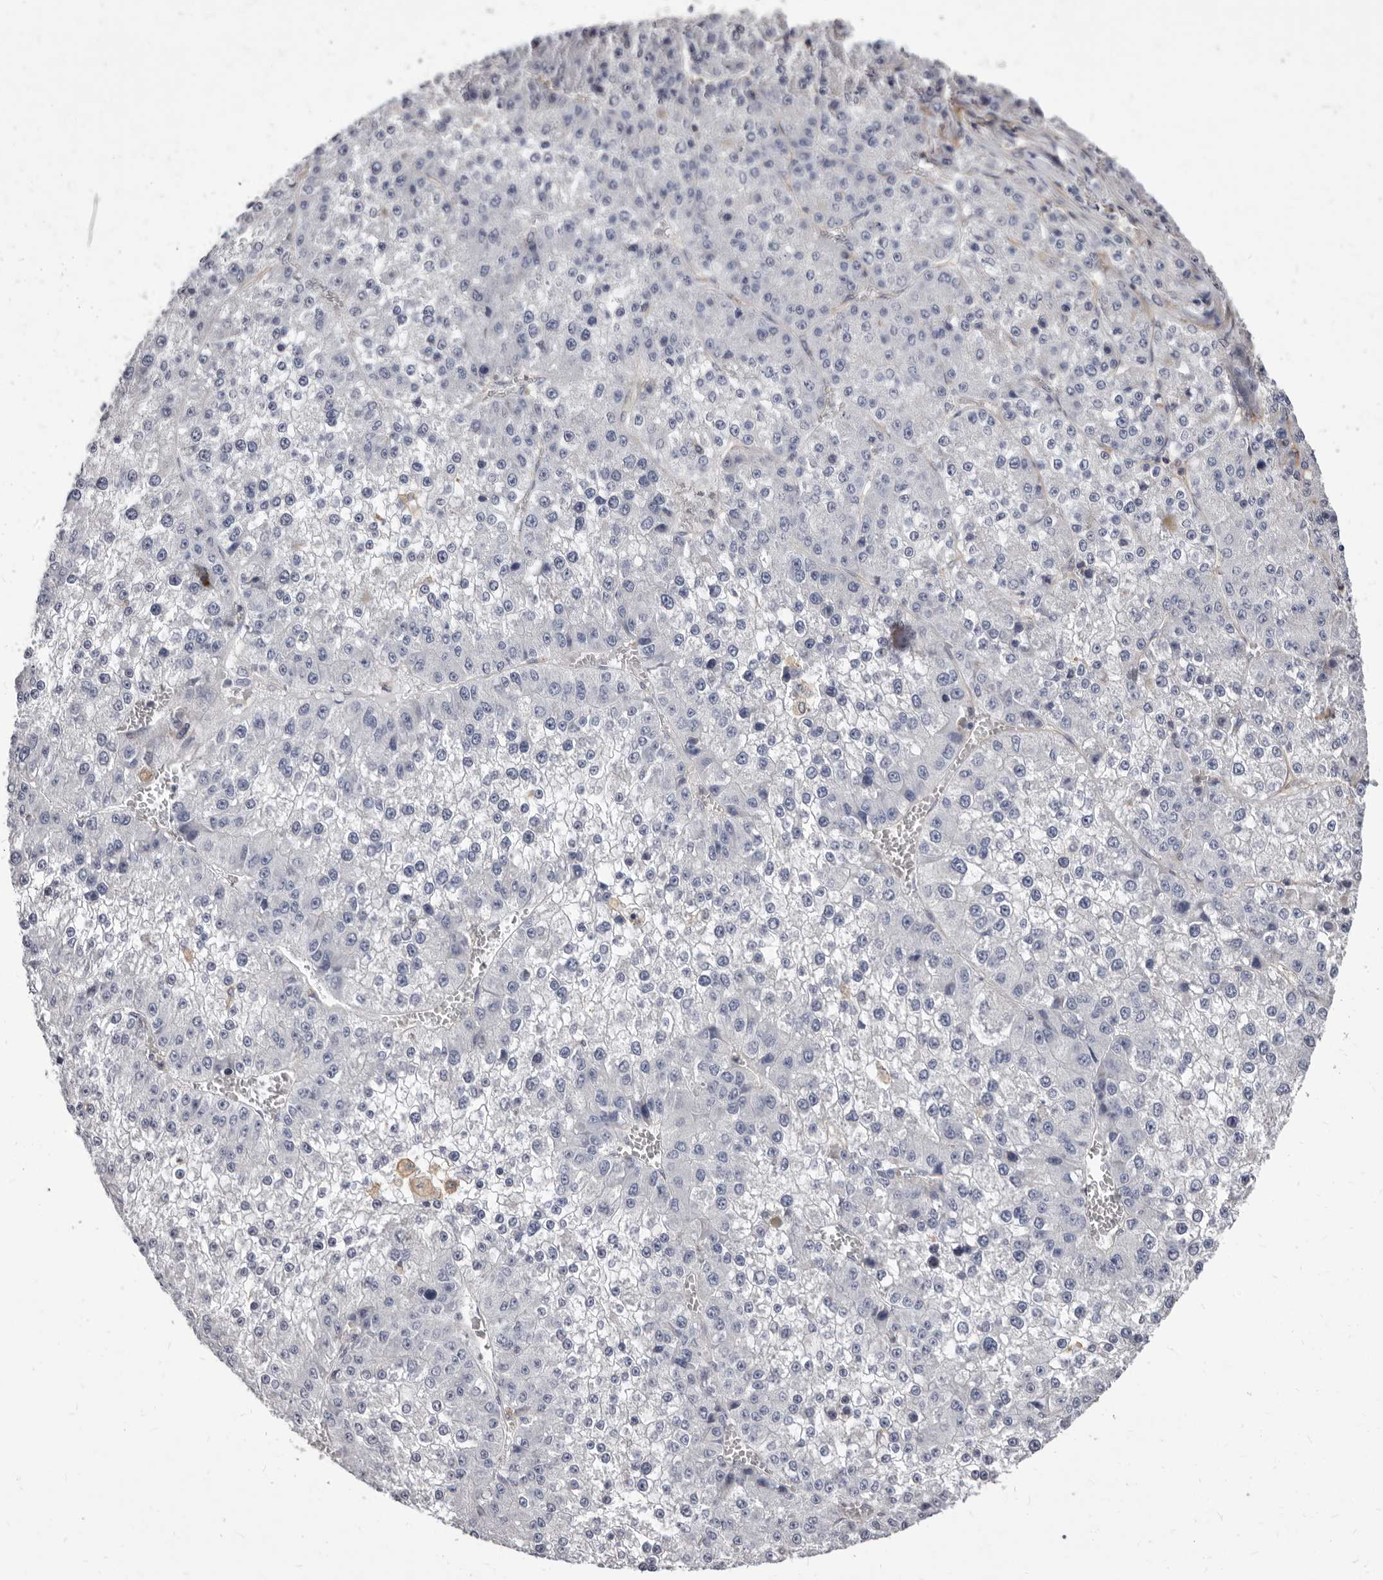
{"staining": {"intensity": "negative", "quantity": "none", "location": "none"}, "tissue": "liver cancer", "cell_type": "Tumor cells", "image_type": "cancer", "snomed": [{"axis": "morphology", "description": "Carcinoma, Hepatocellular, NOS"}, {"axis": "topography", "description": "Liver"}], "caption": "A high-resolution image shows immunohistochemistry staining of hepatocellular carcinoma (liver), which shows no significant expression in tumor cells.", "gene": "NIBAN1", "patient": {"sex": "female", "age": 73}}